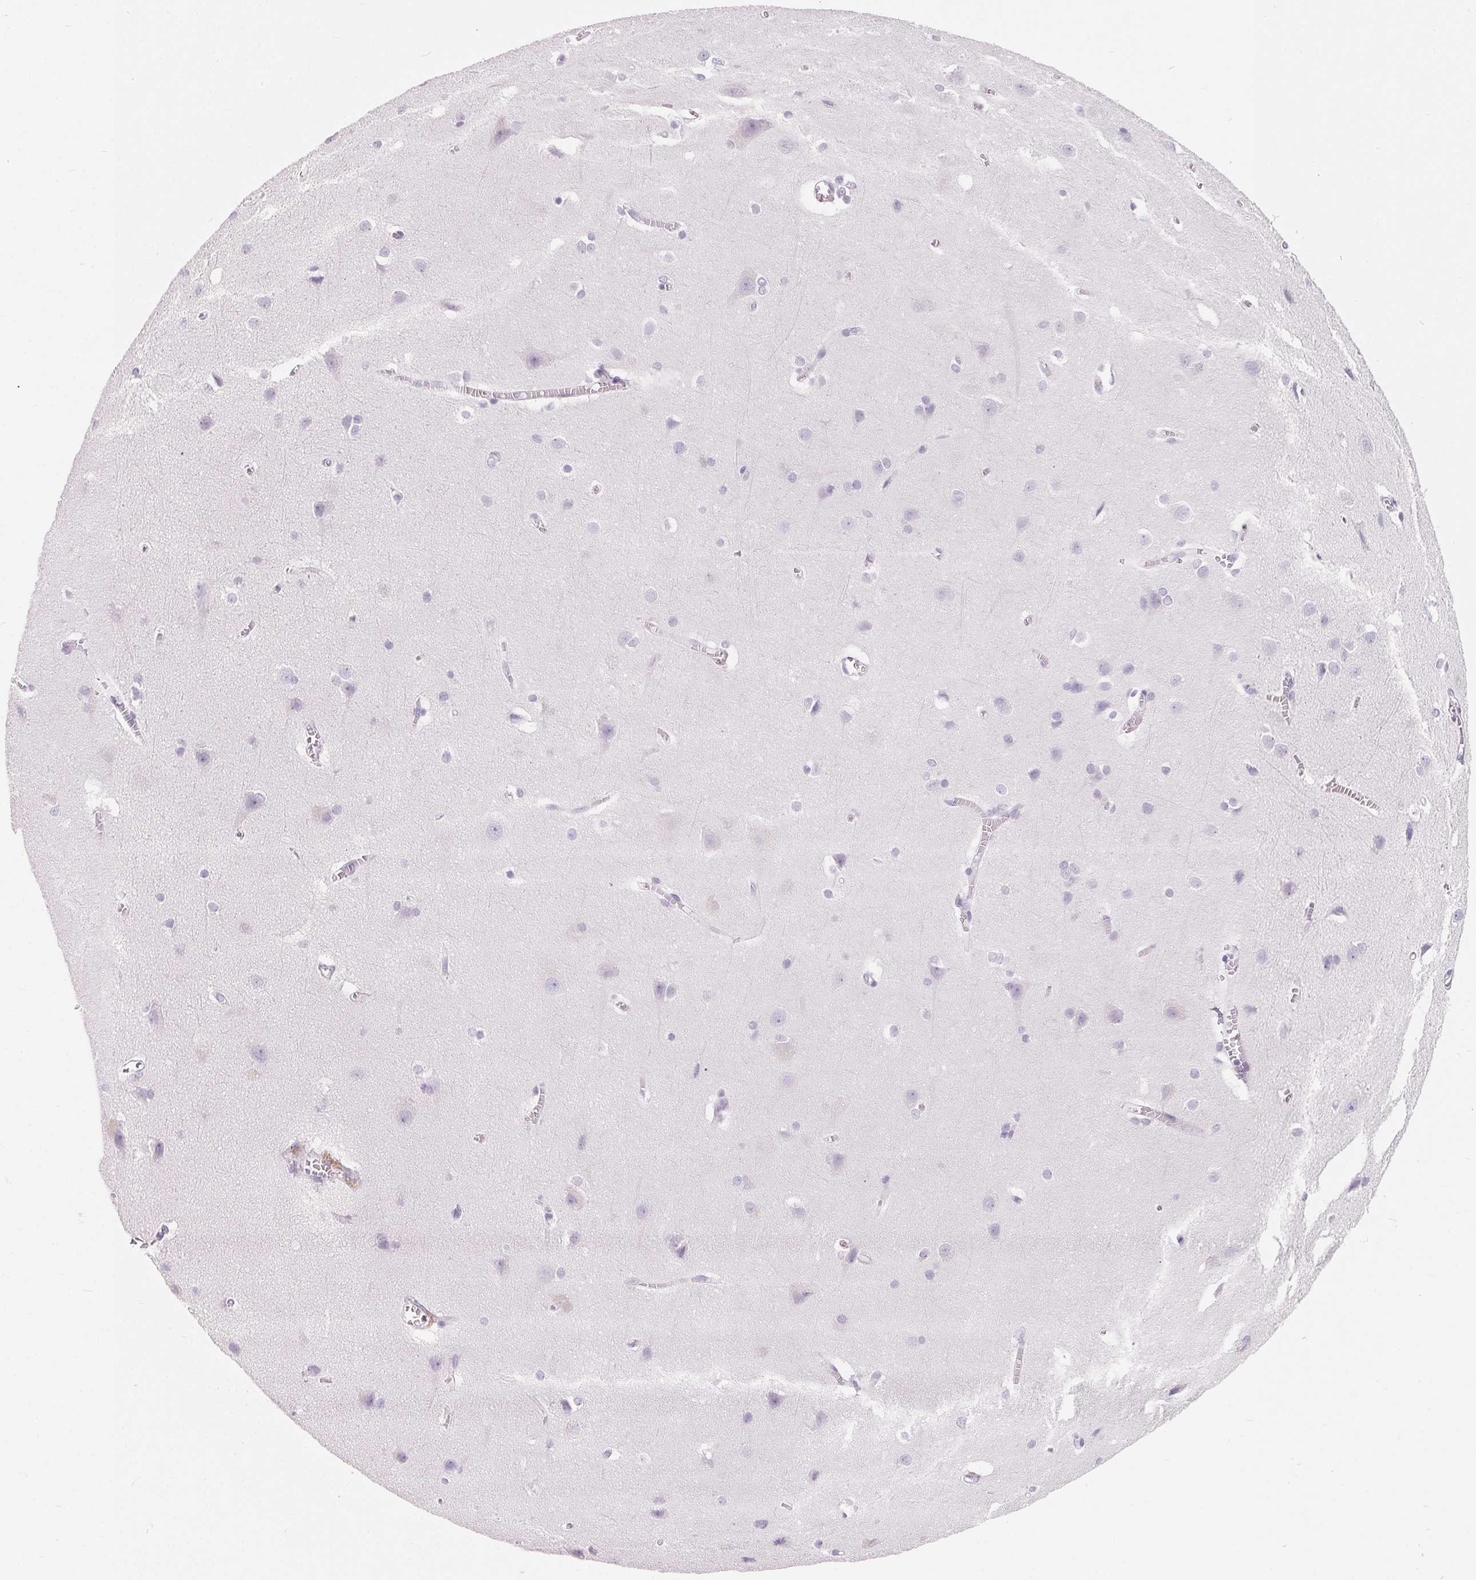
{"staining": {"intensity": "negative", "quantity": "none", "location": "none"}, "tissue": "cerebral cortex", "cell_type": "Endothelial cells", "image_type": "normal", "snomed": [{"axis": "morphology", "description": "Normal tissue, NOS"}, {"axis": "topography", "description": "Cerebral cortex"}], "caption": "An immunohistochemistry photomicrograph of unremarkable cerebral cortex is shown. There is no staining in endothelial cells of cerebral cortex.", "gene": "SPACA5B", "patient": {"sex": "male", "age": 37}}